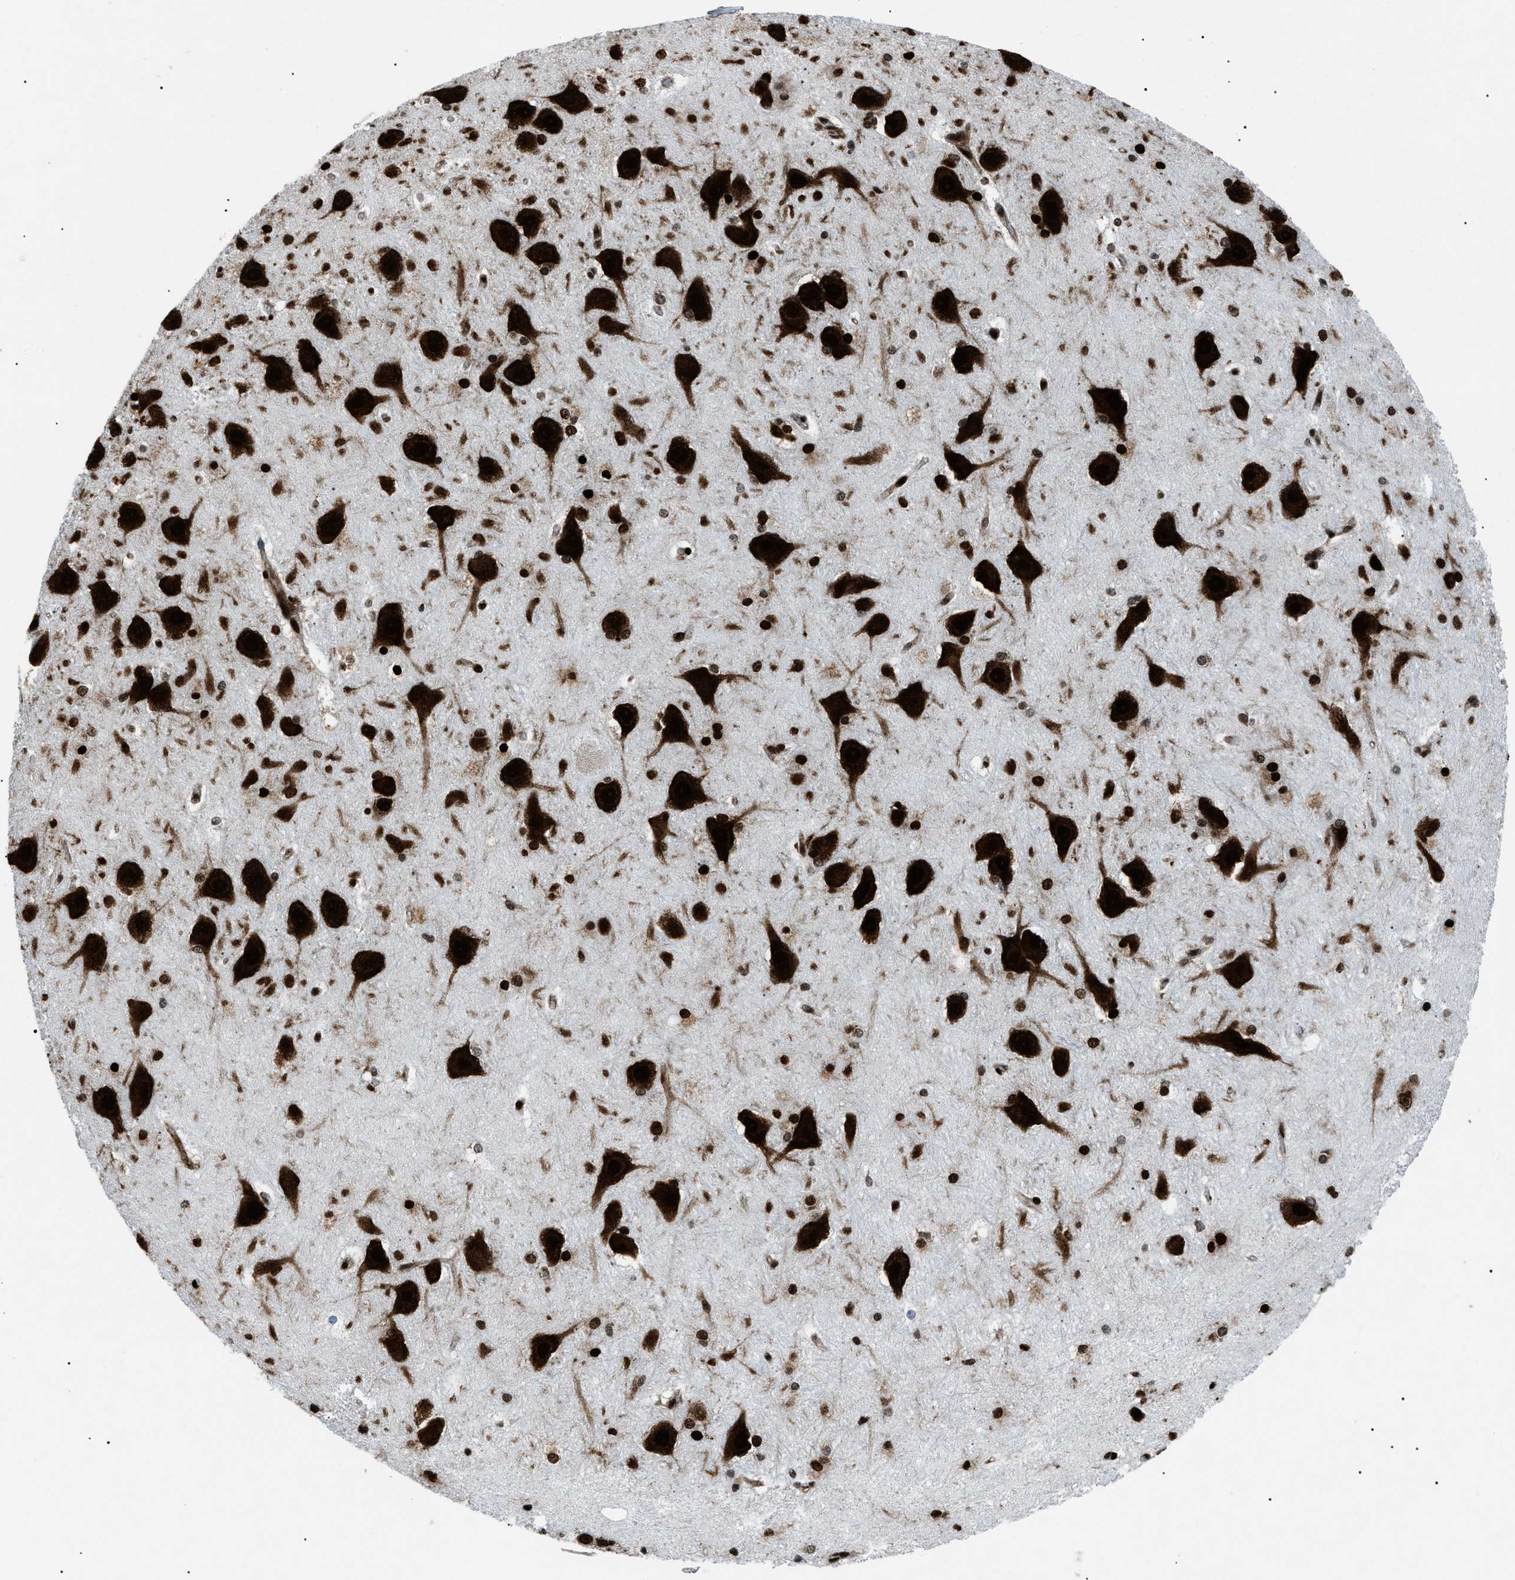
{"staining": {"intensity": "strong", "quantity": ">75%", "location": "nuclear"}, "tissue": "hippocampus", "cell_type": "Glial cells", "image_type": "normal", "snomed": [{"axis": "morphology", "description": "Normal tissue, NOS"}, {"axis": "topography", "description": "Hippocampus"}], "caption": "Benign hippocampus was stained to show a protein in brown. There is high levels of strong nuclear positivity in approximately >75% of glial cells. Using DAB (3,3'-diaminobenzidine) (brown) and hematoxylin (blue) stains, captured at high magnification using brightfield microscopy.", "gene": "HNRNPK", "patient": {"sex": "female", "age": 19}}